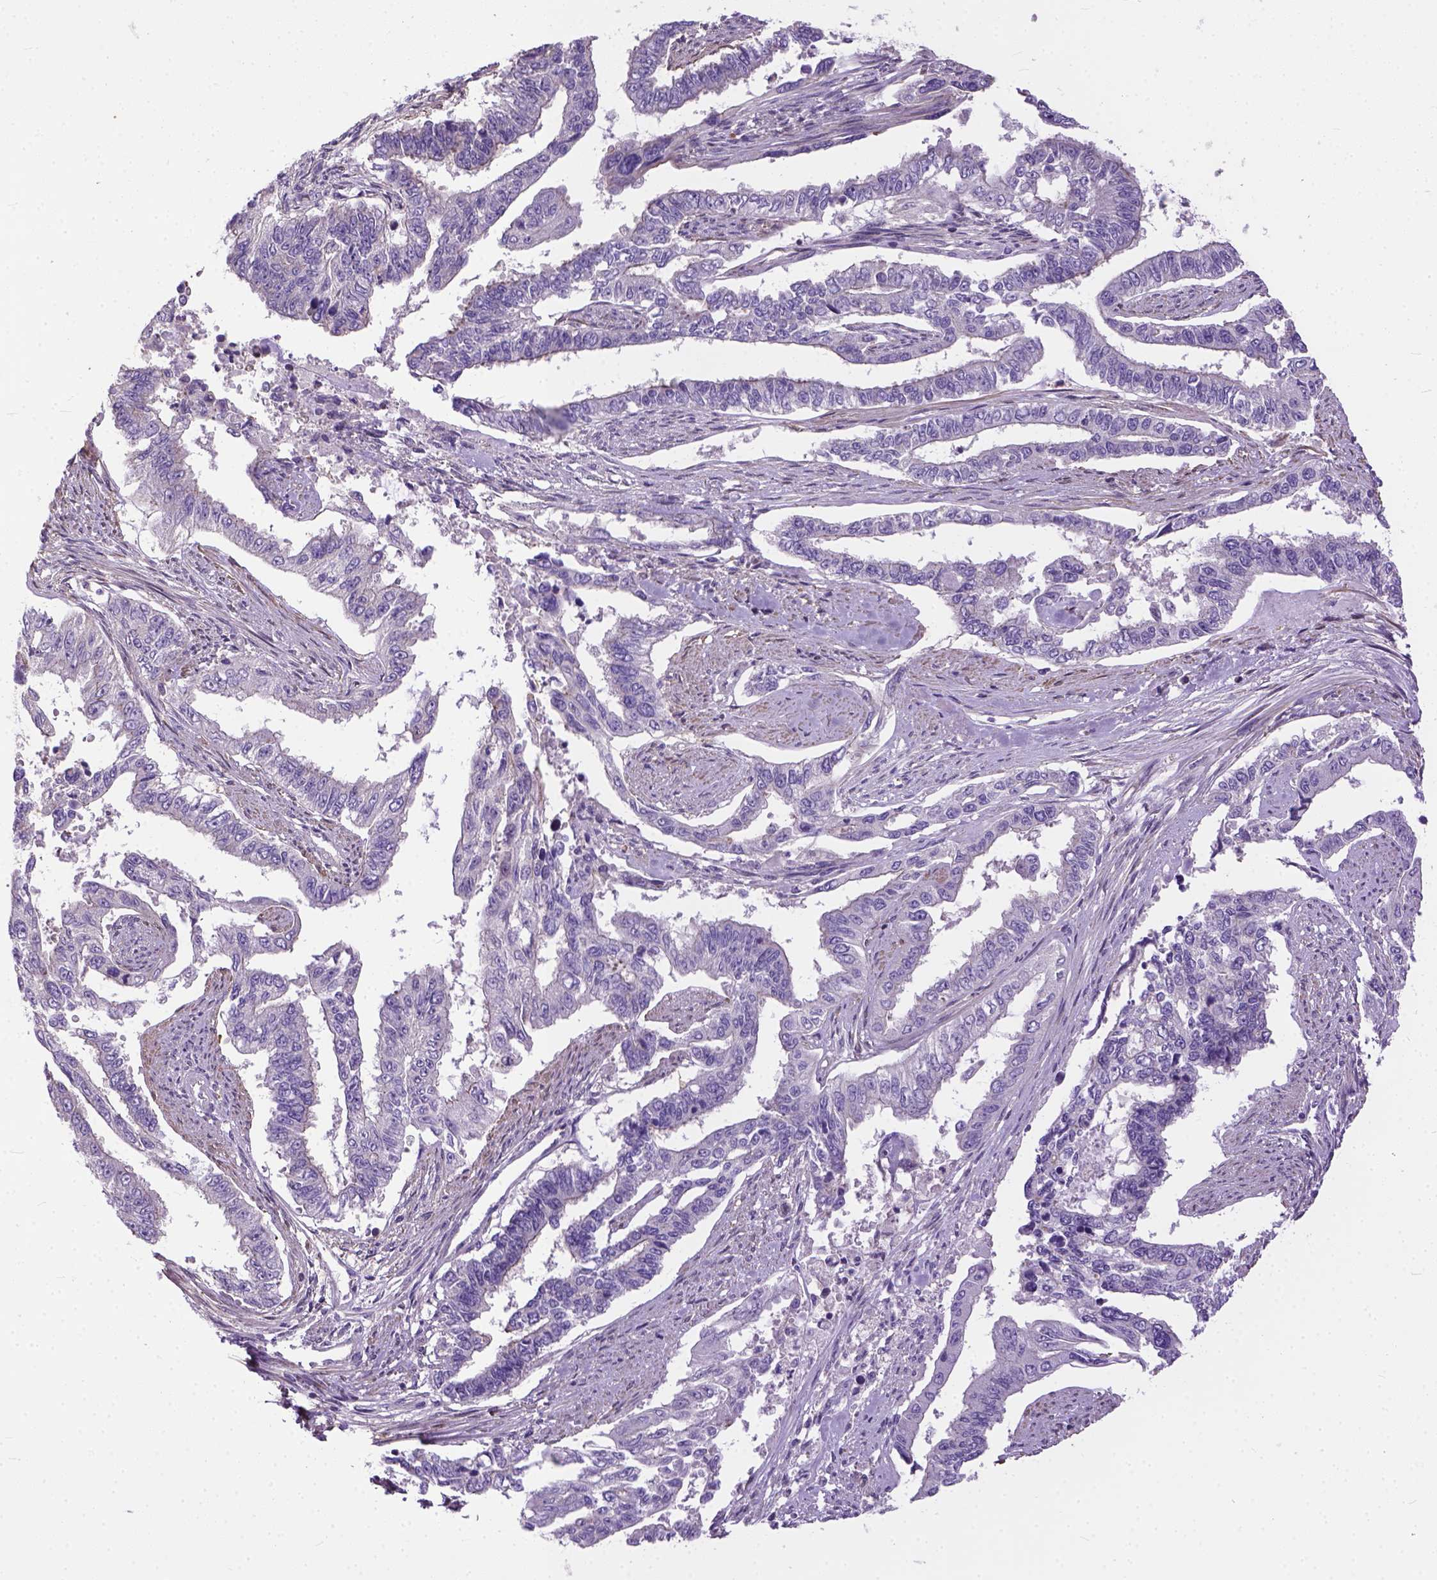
{"staining": {"intensity": "negative", "quantity": "none", "location": "none"}, "tissue": "endometrial cancer", "cell_type": "Tumor cells", "image_type": "cancer", "snomed": [{"axis": "morphology", "description": "Adenocarcinoma, NOS"}, {"axis": "topography", "description": "Uterus"}], "caption": "Immunohistochemical staining of human endometrial adenocarcinoma shows no significant staining in tumor cells.", "gene": "BANF2", "patient": {"sex": "female", "age": 59}}